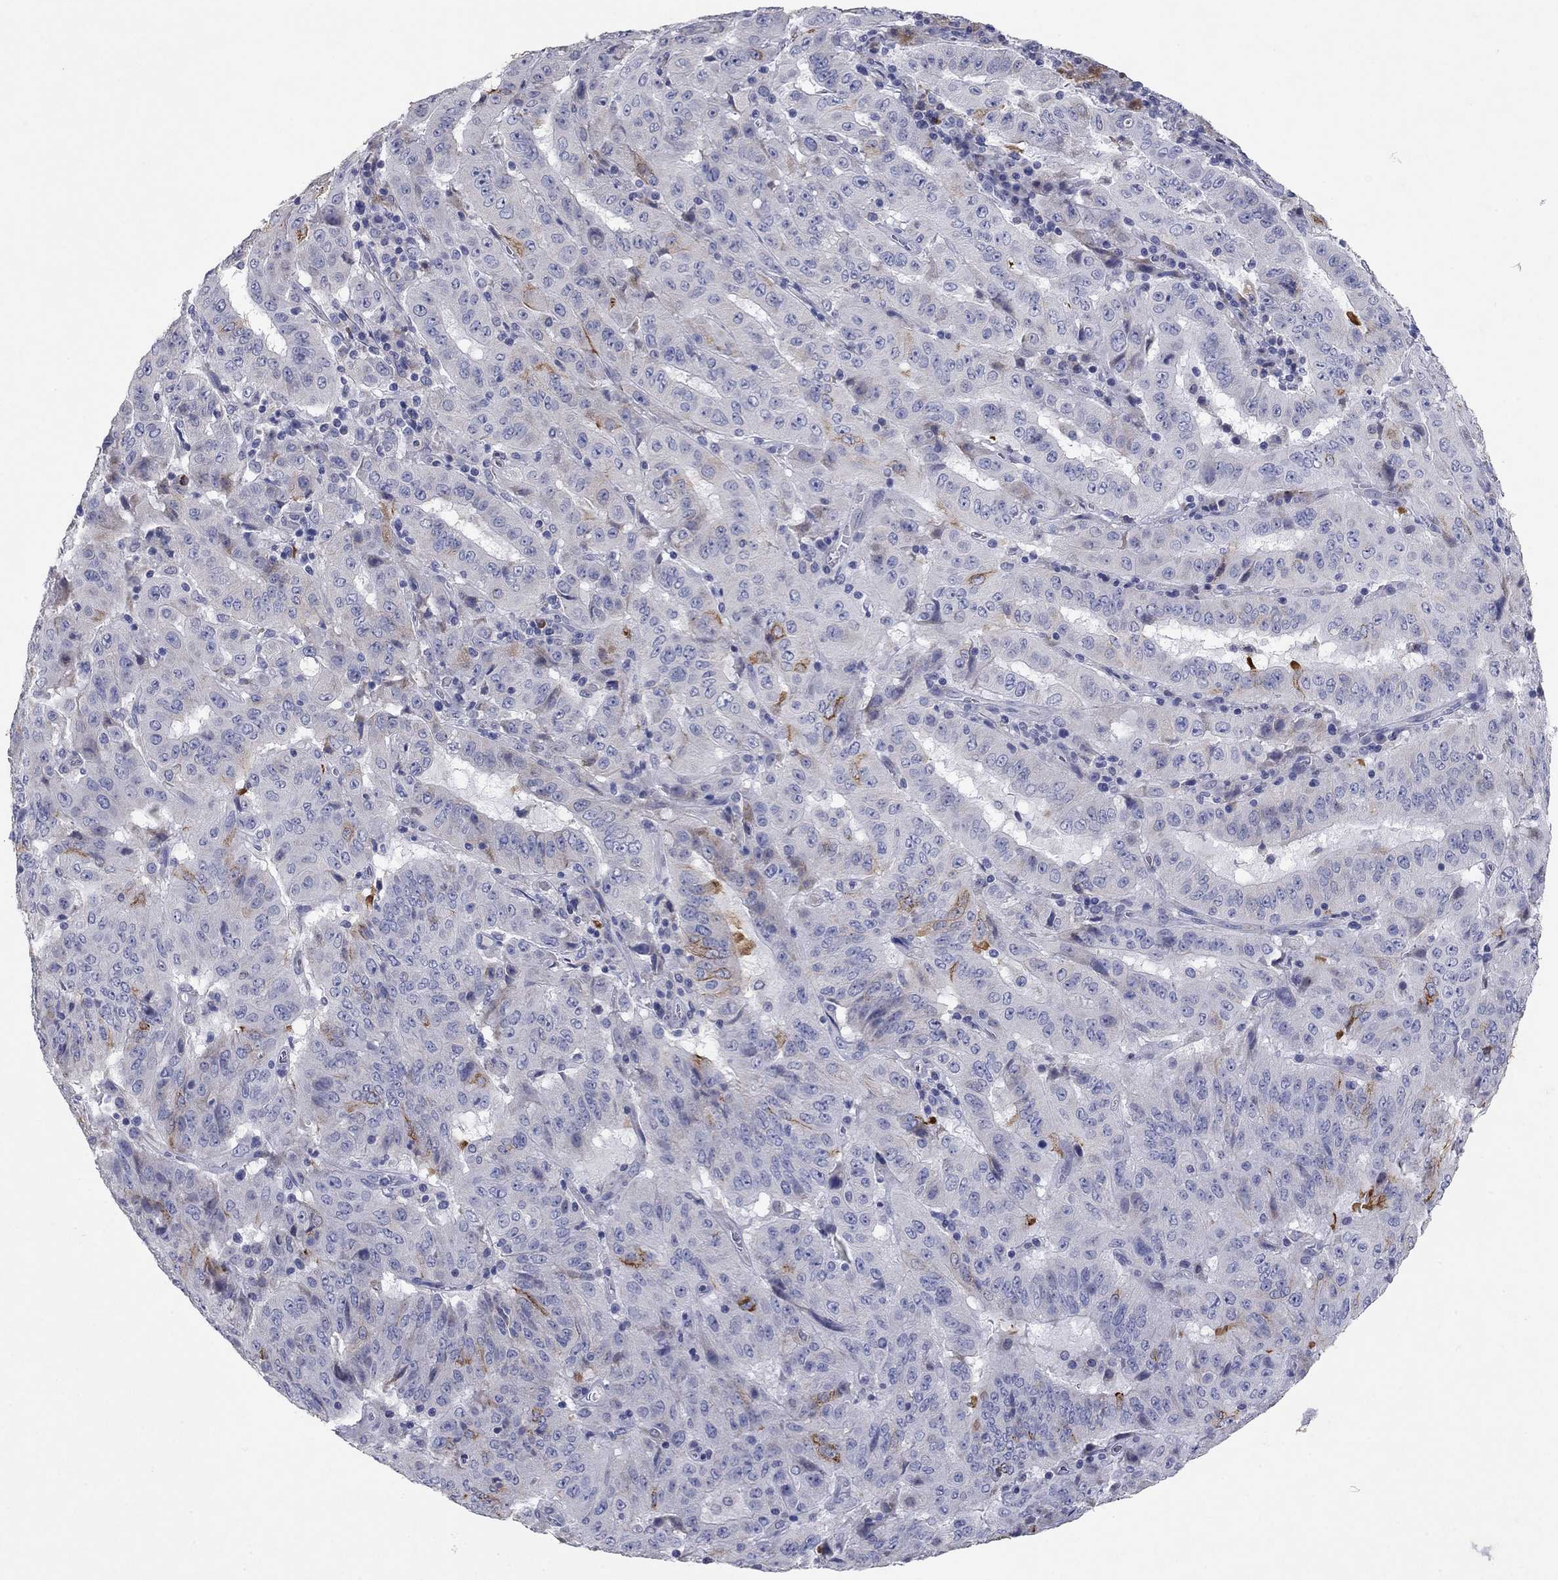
{"staining": {"intensity": "strong", "quantity": "<25%", "location": "cytoplasmic/membranous"}, "tissue": "pancreatic cancer", "cell_type": "Tumor cells", "image_type": "cancer", "snomed": [{"axis": "morphology", "description": "Adenocarcinoma, NOS"}, {"axis": "topography", "description": "Pancreas"}], "caption": "A histopathology image of pancreatic cancer stained for a protein demonstrates strong cytoplasmic/membranous brown staining in tumor cells.", "gene": "PTGDS", "patient": {"sex": "male", "age": 63}}